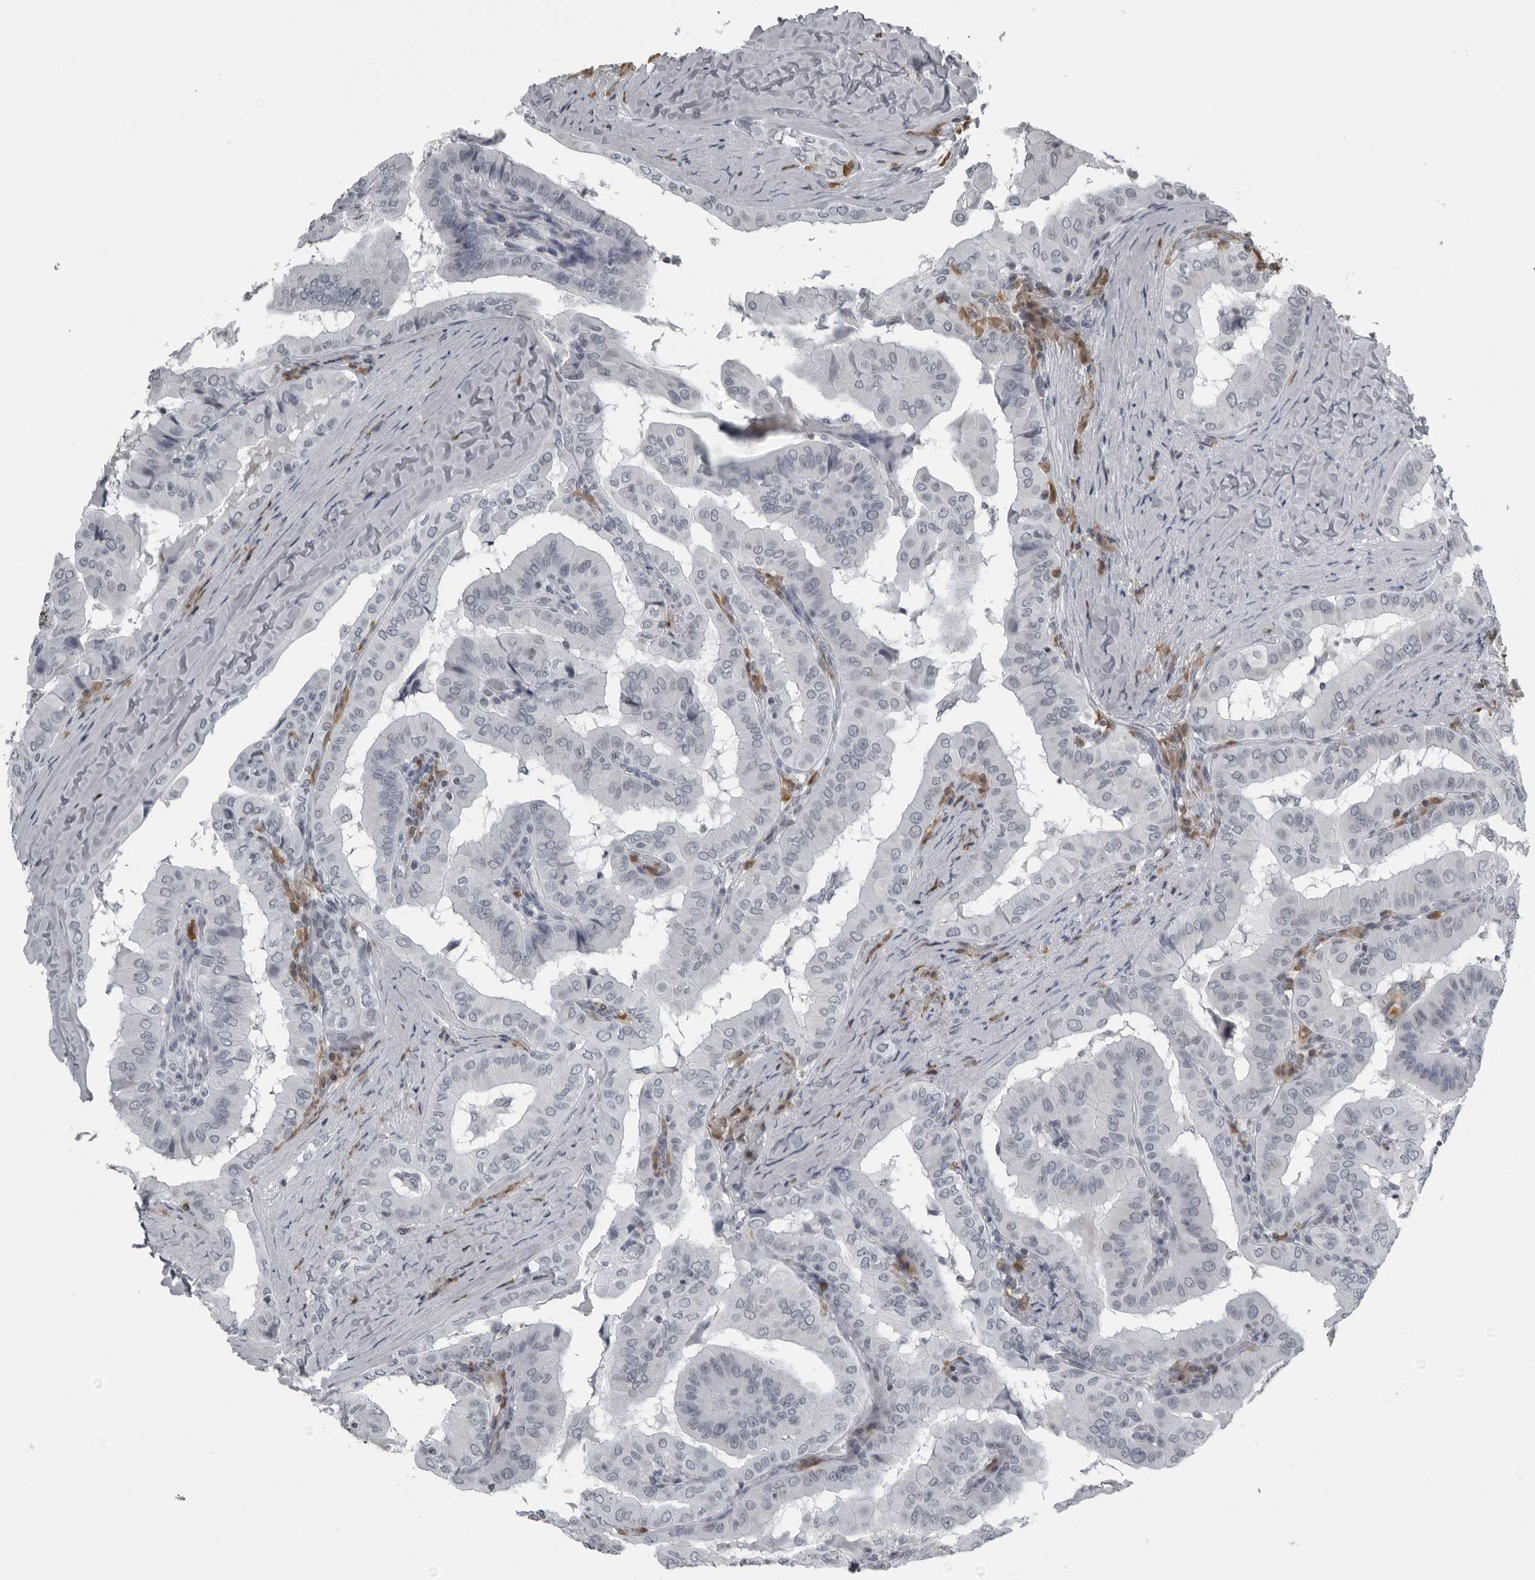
{"staining": {"intensity": "negative", "quantity": "none", "location": "none"}, "tissue": "thyroid cancer", "cell_type": "Tumor cells", "image_type": "cancer", "snomed": [{"axis": "morphology", "description": "Papillary adenocarcinoma, NOS"}, {"axis": "topography", "description": "Thyroid gland"}], "caption": "An image of thyroid cancer (papillary adenocarcinoma) stained for a protein displays no brown staining in tumor cells.", "gene": "RTCA", "patient": {"sex": "male", "age": 33}}